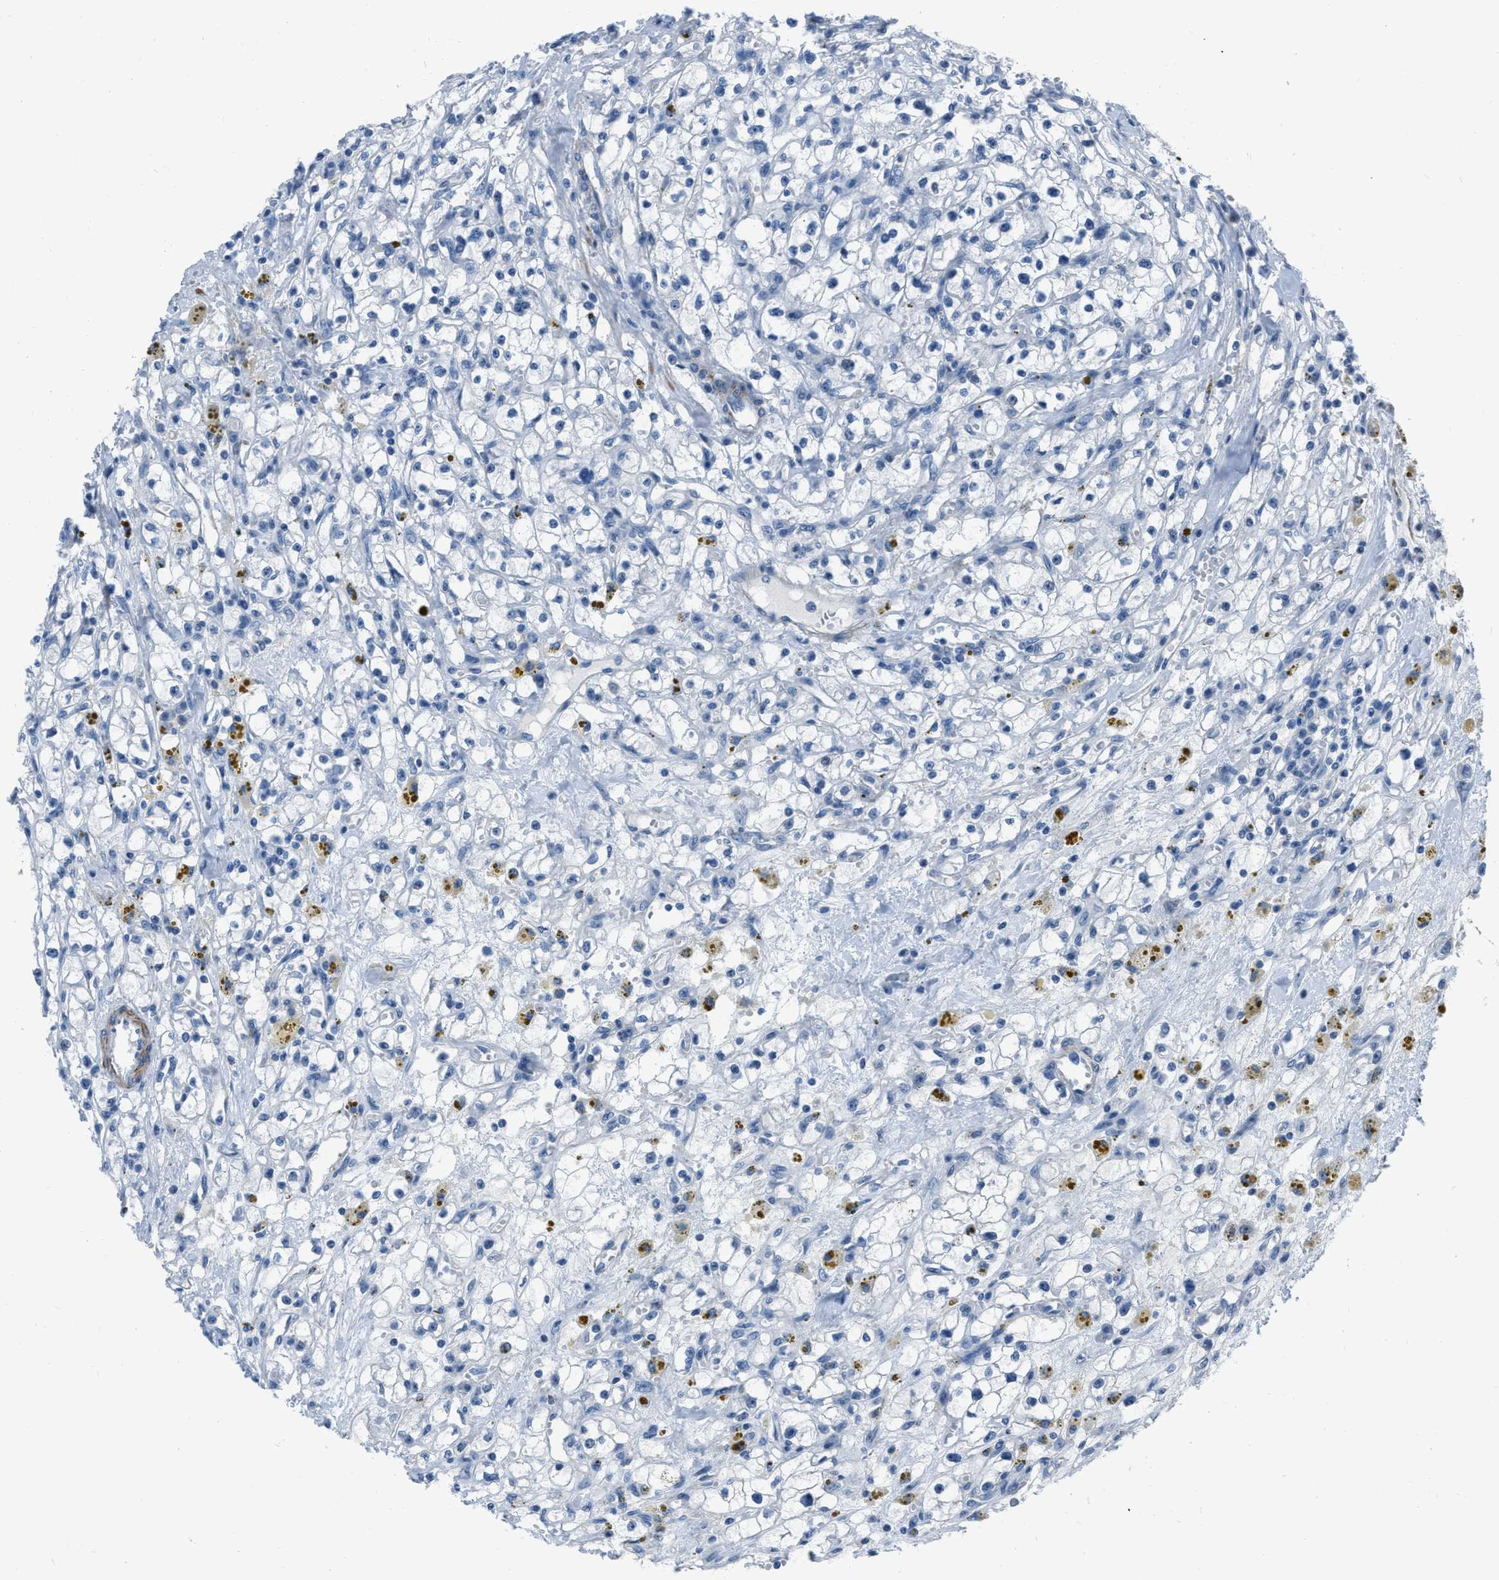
{"staining": {"intensity": "negative", "quantity": "none", "location": "none"}, "tissue": "renal cancer", "cell_type": "Tumor cells", "image_type": "cancer", "snomed": [{"axis": "morphology", "description": "Adenocarcinoma, NOS"}, {"axis": "topography", "description": "Kidney"}], "caption": "Renal cancer stained for a protein using immunohistochemistry shows no staining tumor cells.", "gene": "SPATC1L", "patient": {"sex": "male", "age": 56}}